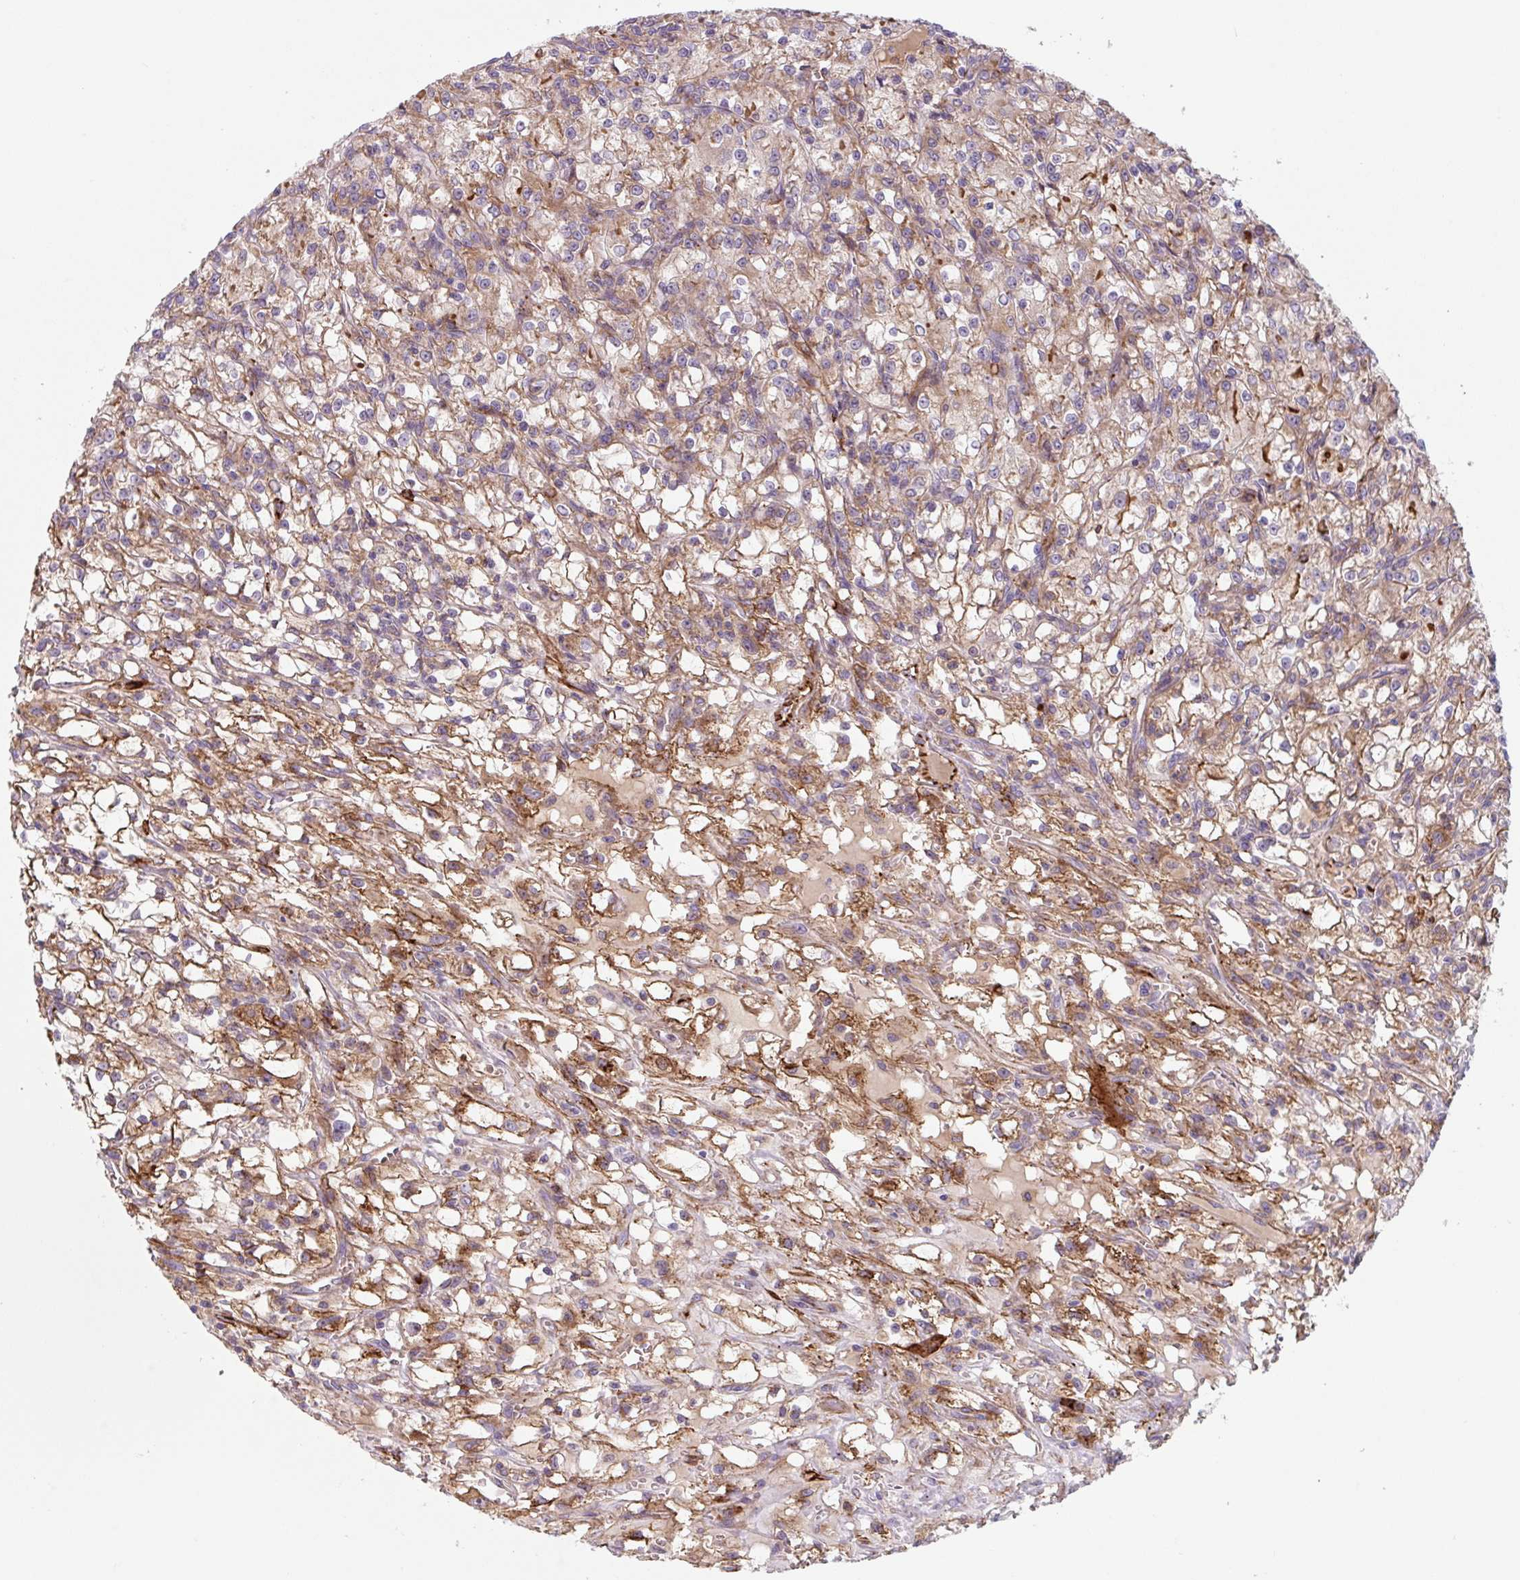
{"staining": {"intensity": "moderate", "quantity": ">75%", "location": "cytoplasmic/membranous"}, "tissue": "renal cancer", "cell_type": "Tumor cells", "image_type": "cancer", "snomed": [{"axis": "morphology", "description": "Adenocarcinoma, NOS"}, {"axis": "topography", "description": "Kidney"}], "caption": "Protein expression by IHC exhibits moderate cytoplasmic/membranous expression in about >75% of tumor cells in renal cancer (adenocarcinoma).", "gene": "DHFR2", "patient": {"sex": "female", "age": 59}}